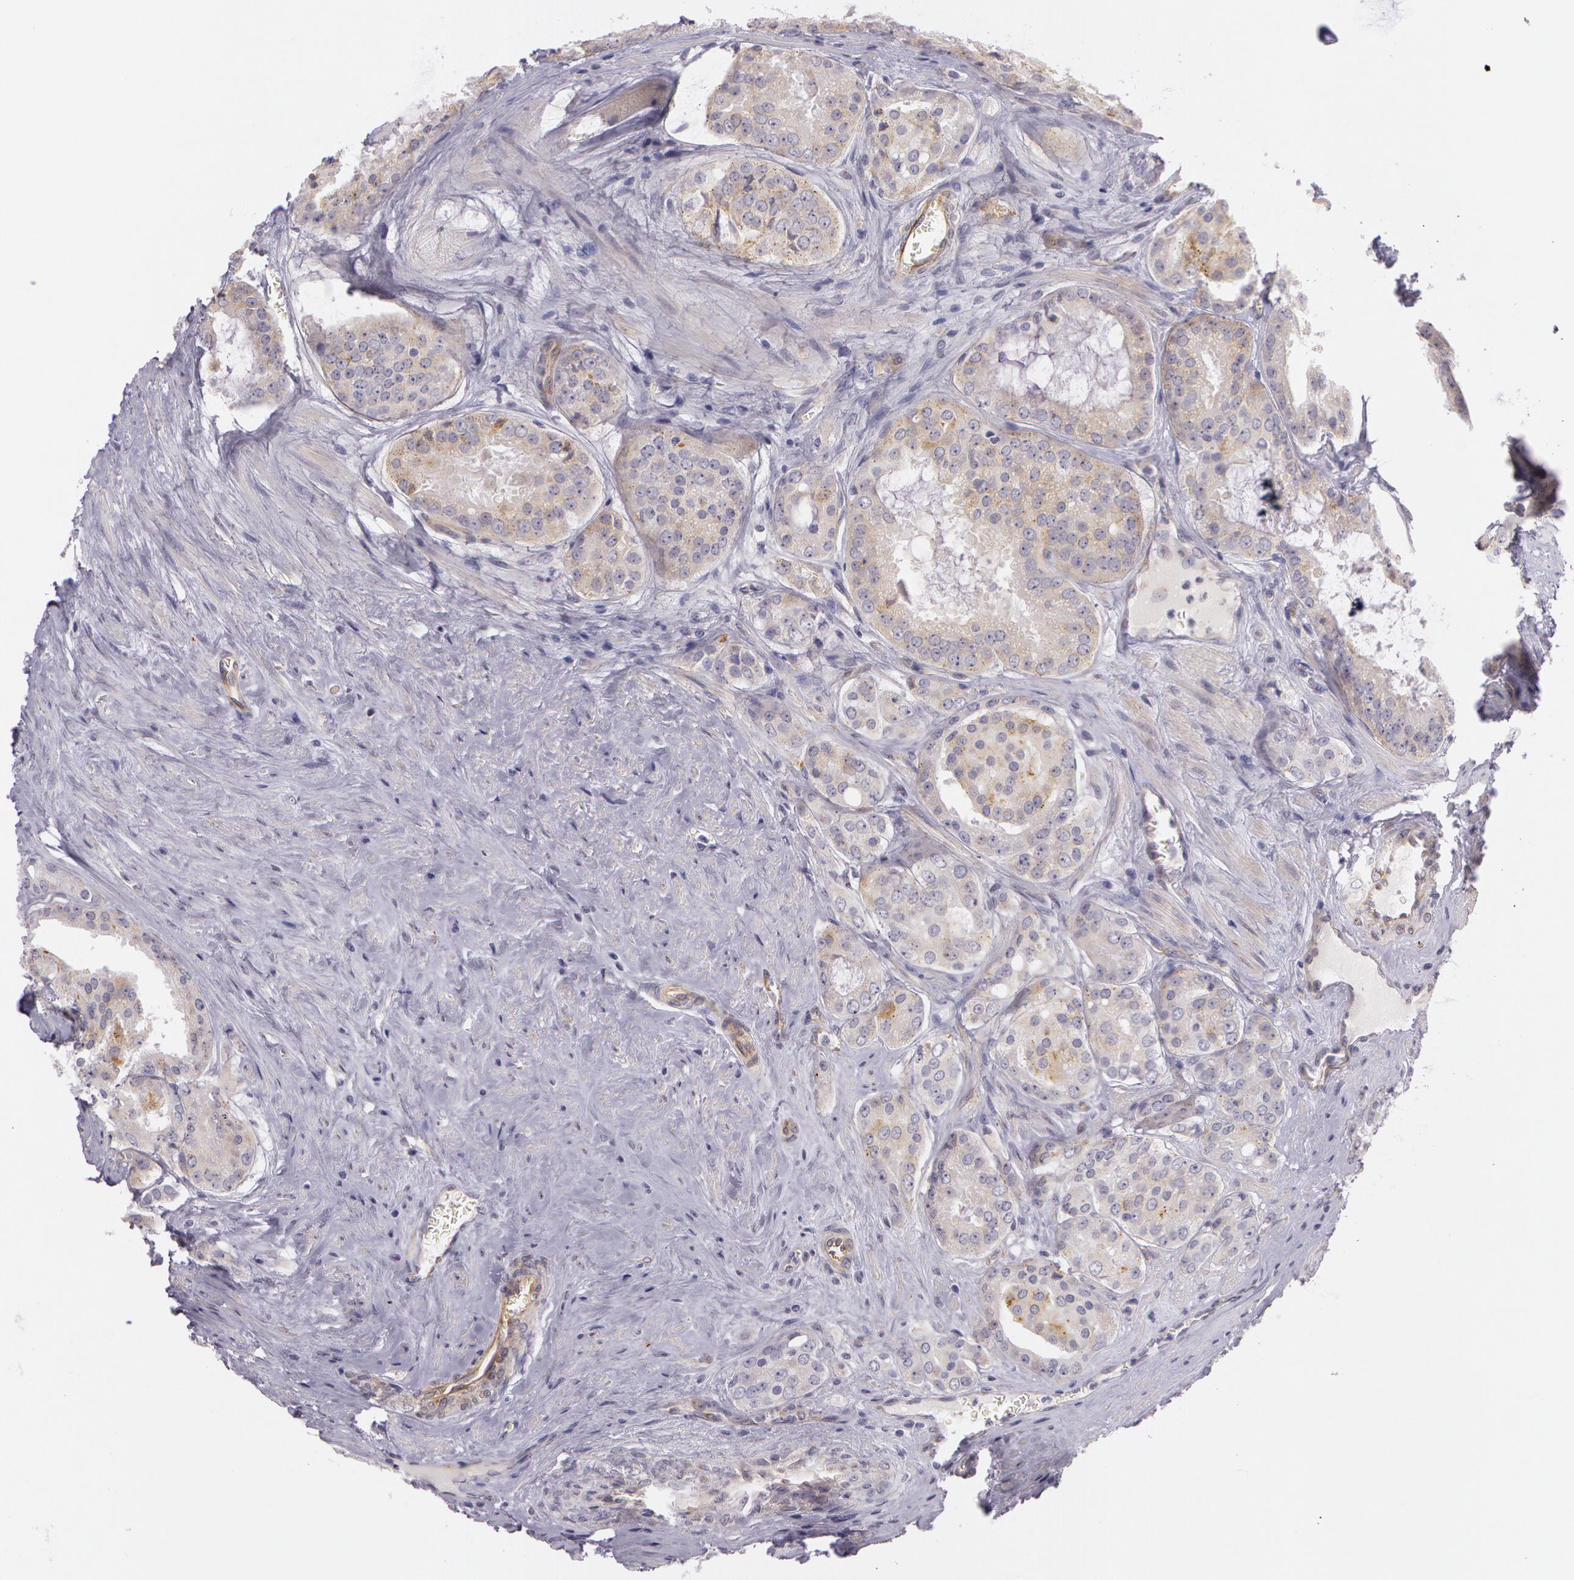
{"staining": {"intensity": "moderate", "quantity": ">75%", "location": "cytoplasmic/membranous"}, "tissue": "prostate cancer", "cell_type": "Tumor cells", "image_type": "cancer", "snomed": [{"axis": "morphology", "description": "Adenocarcinoma, Medium grade"}, {"axis": "topography", "description": "Prostate"}], "caption": "Moderate cytoplasmic/membranous protein expression is seen in about >75% of tumor cells in prostate cancer (medium-grade adenocarcinoma).", "gene": "APP", "patient": {"sex": "male", "age": 60}}